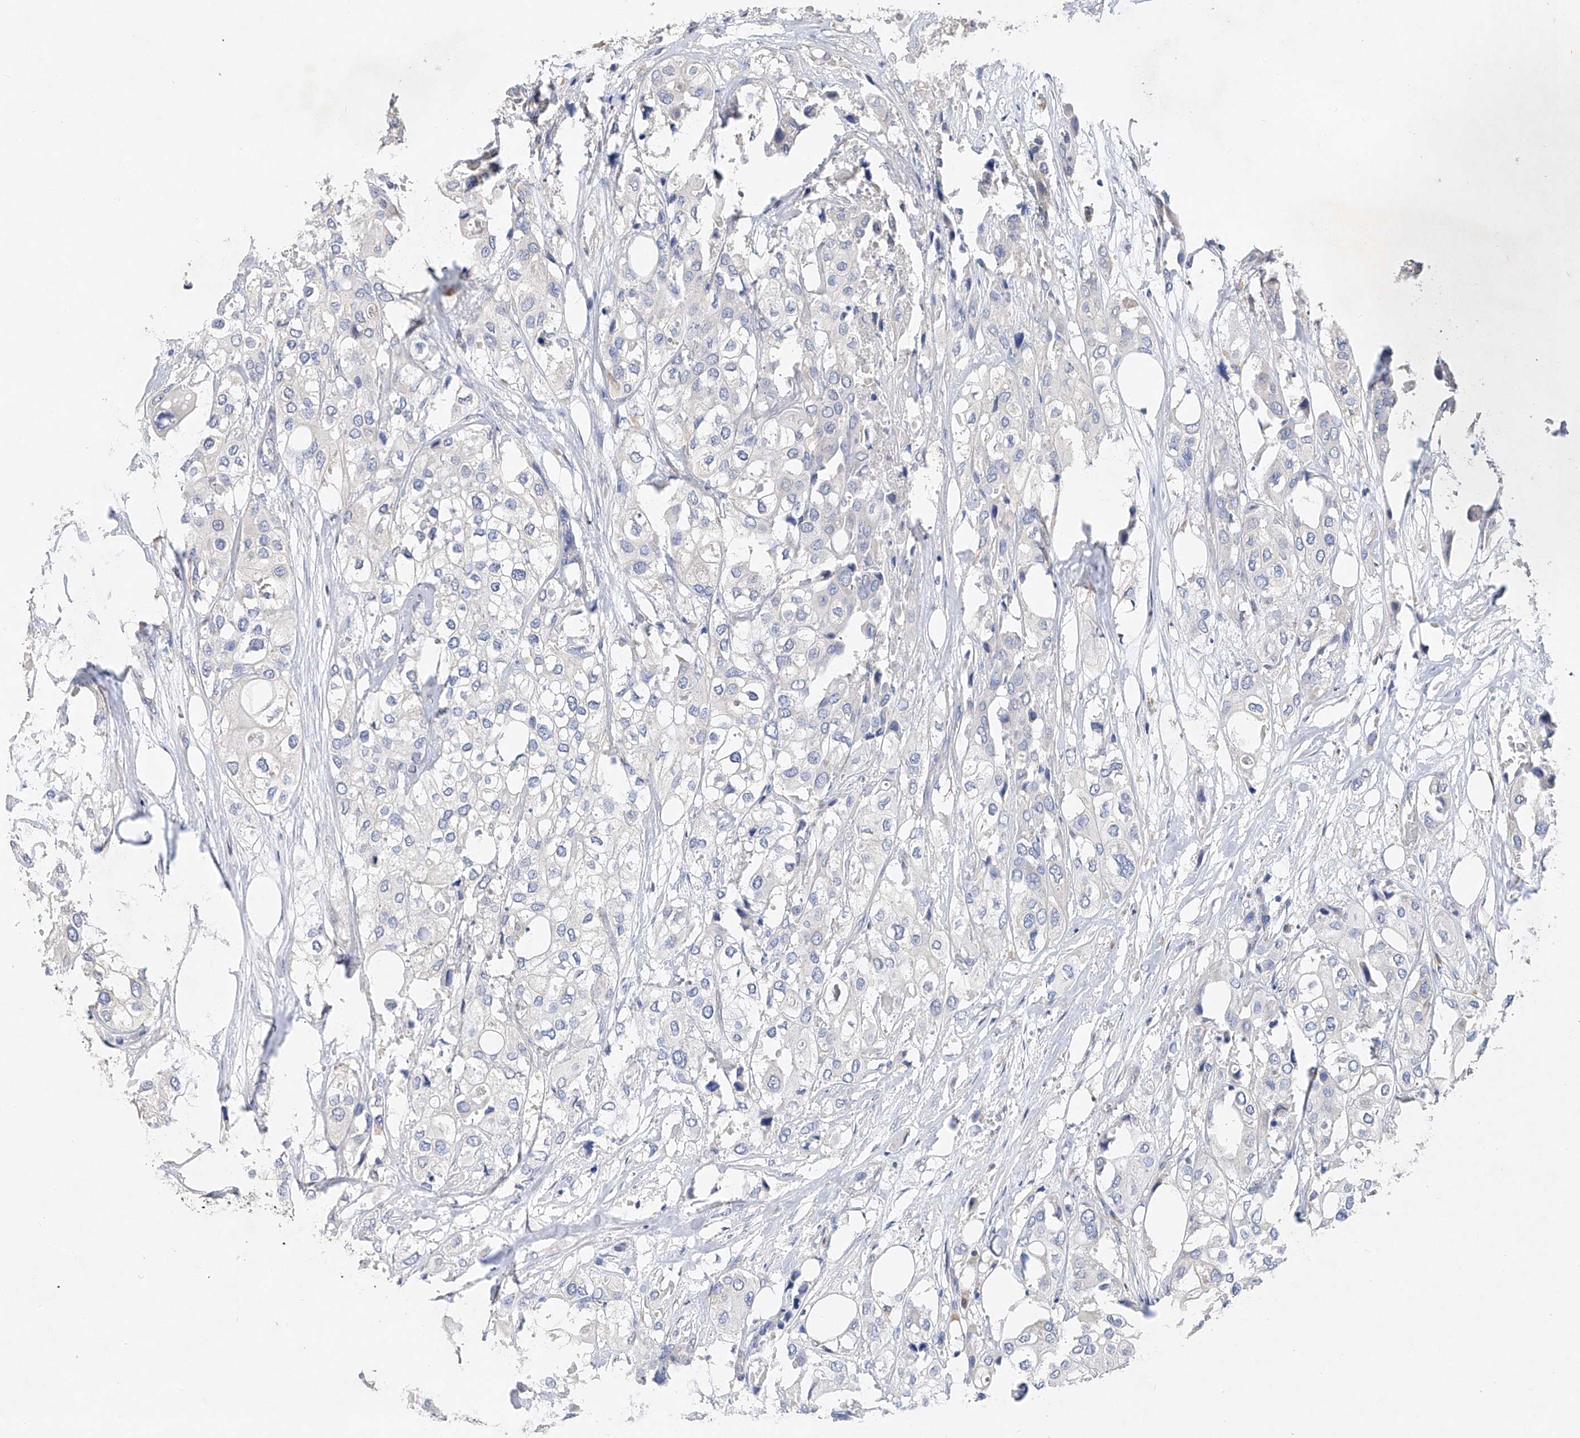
{"staining": {"intensity": "negative", "quantity": "none", "location": "none"}, "tissue": "urothelial cancer", "cell_type": "Tumor cells", "image_type": "cancer", "snomed": [{"axis": "morphology", "description": "Urothelial carcinoma, High grade"}, {"axis": "topography", "description": "Urinary bladder"}], "caption": "High power microscopy histopathology image of an IHC micrograph of urothelial carcinoma (high-grade), revealing no significant positivity in tumor cells.", "gene": "AMD1", "patient": {"sex": "male", "age": 64}}